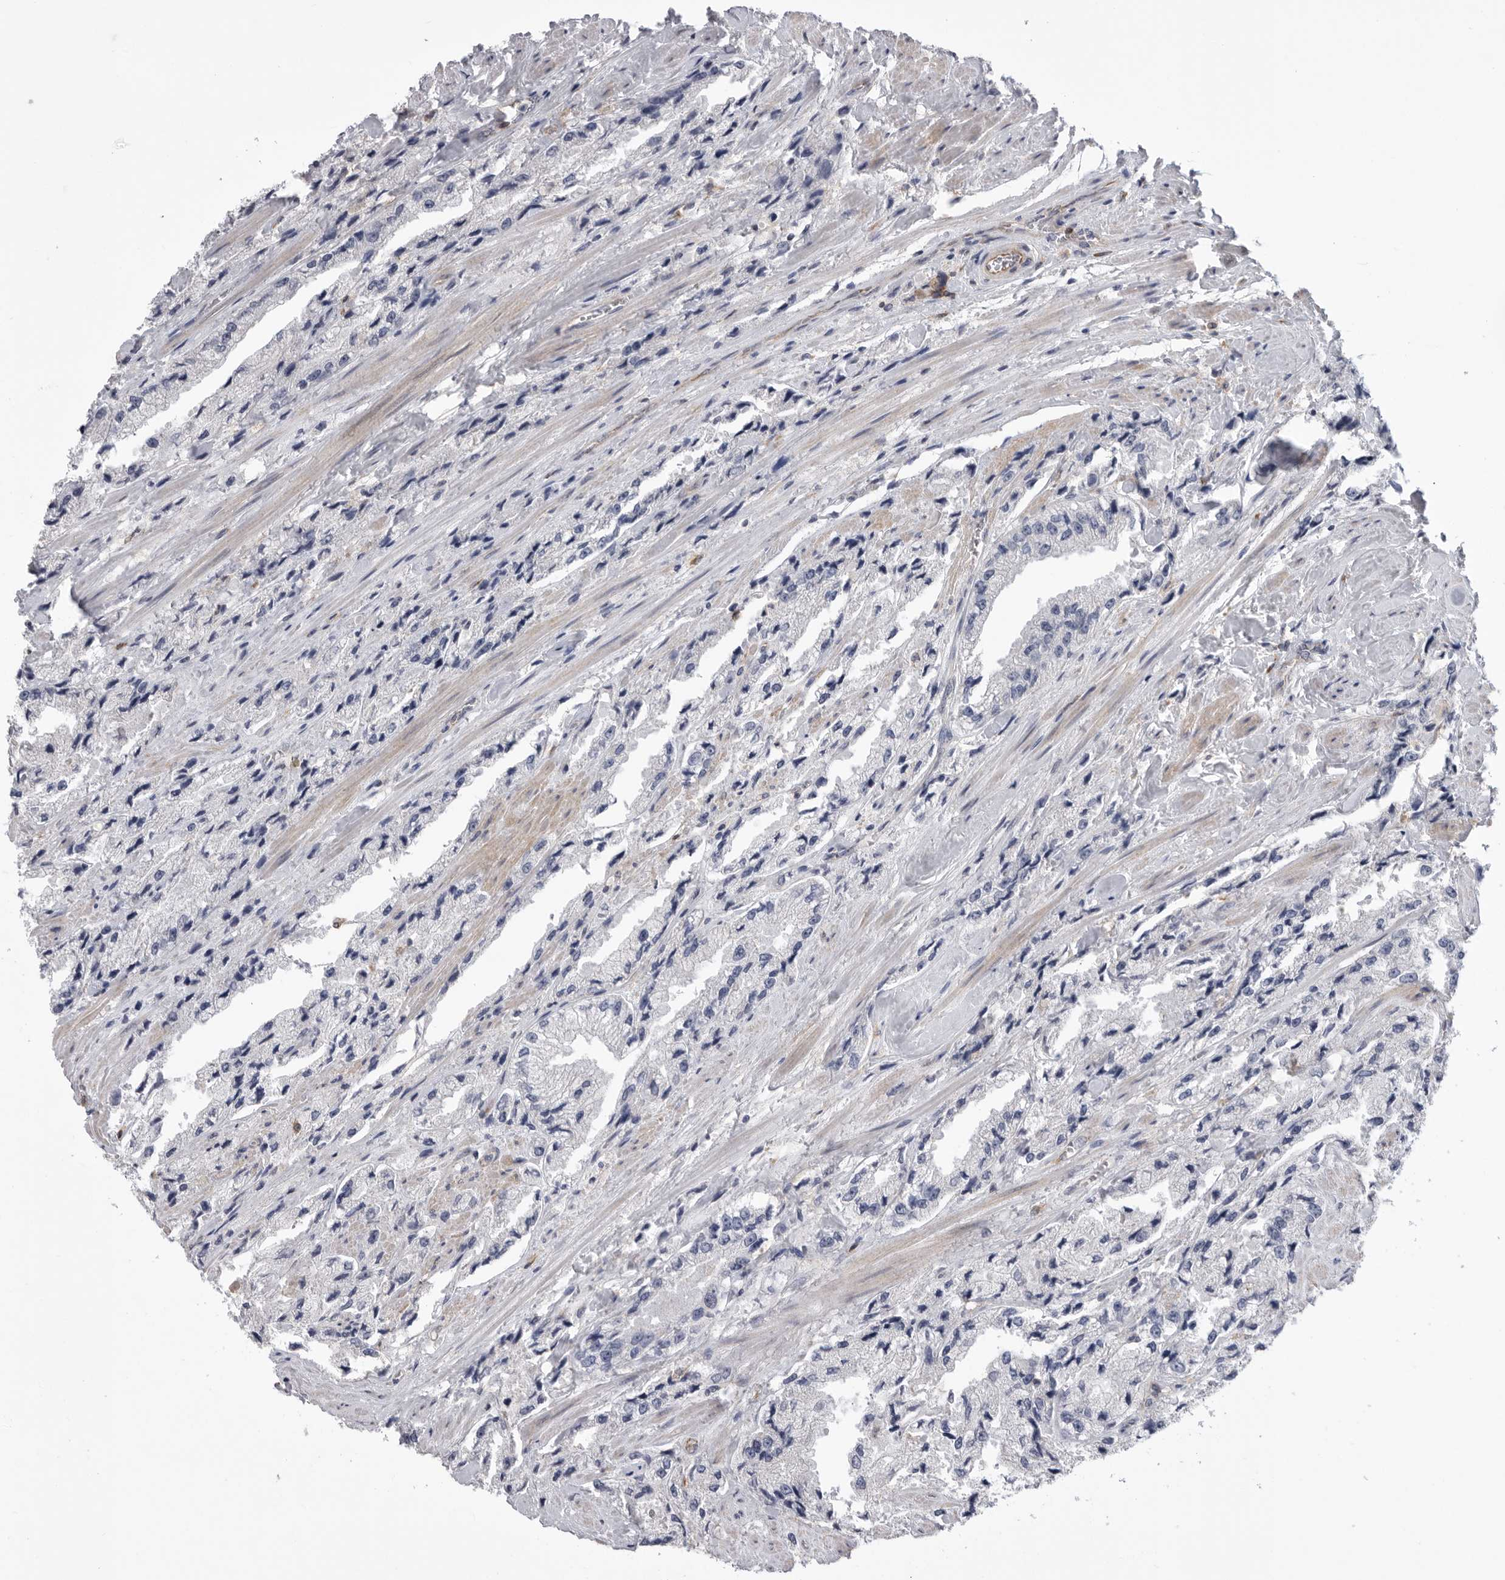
{"staining": {"intensity": "negative", "quantity": "none", "location": "none"}, "tissue": "prostate cancer", "cell_type": "Tumor cells", "image_type": "cancer", "snomed": [{"axis": "morphology", "description": "Adenocarcinoma, High grade"}, {"axis": "topography", "description": "Prostate"}], "caption": "DAB (3,3'-diaminobenzidine) immunohistochemical staining of prostate cancer (high-grade adenocarcinoma) demonstrates no significant staining in tumor cells. (Stains: DAB (3,3'-diaminobenzidine) IHC with hematoxylin counter stain, Microscopy: brightfield microscopy at high magnification).", "gene": "SIGLEC10", "patient": {"sex": "male", "age": 58}}